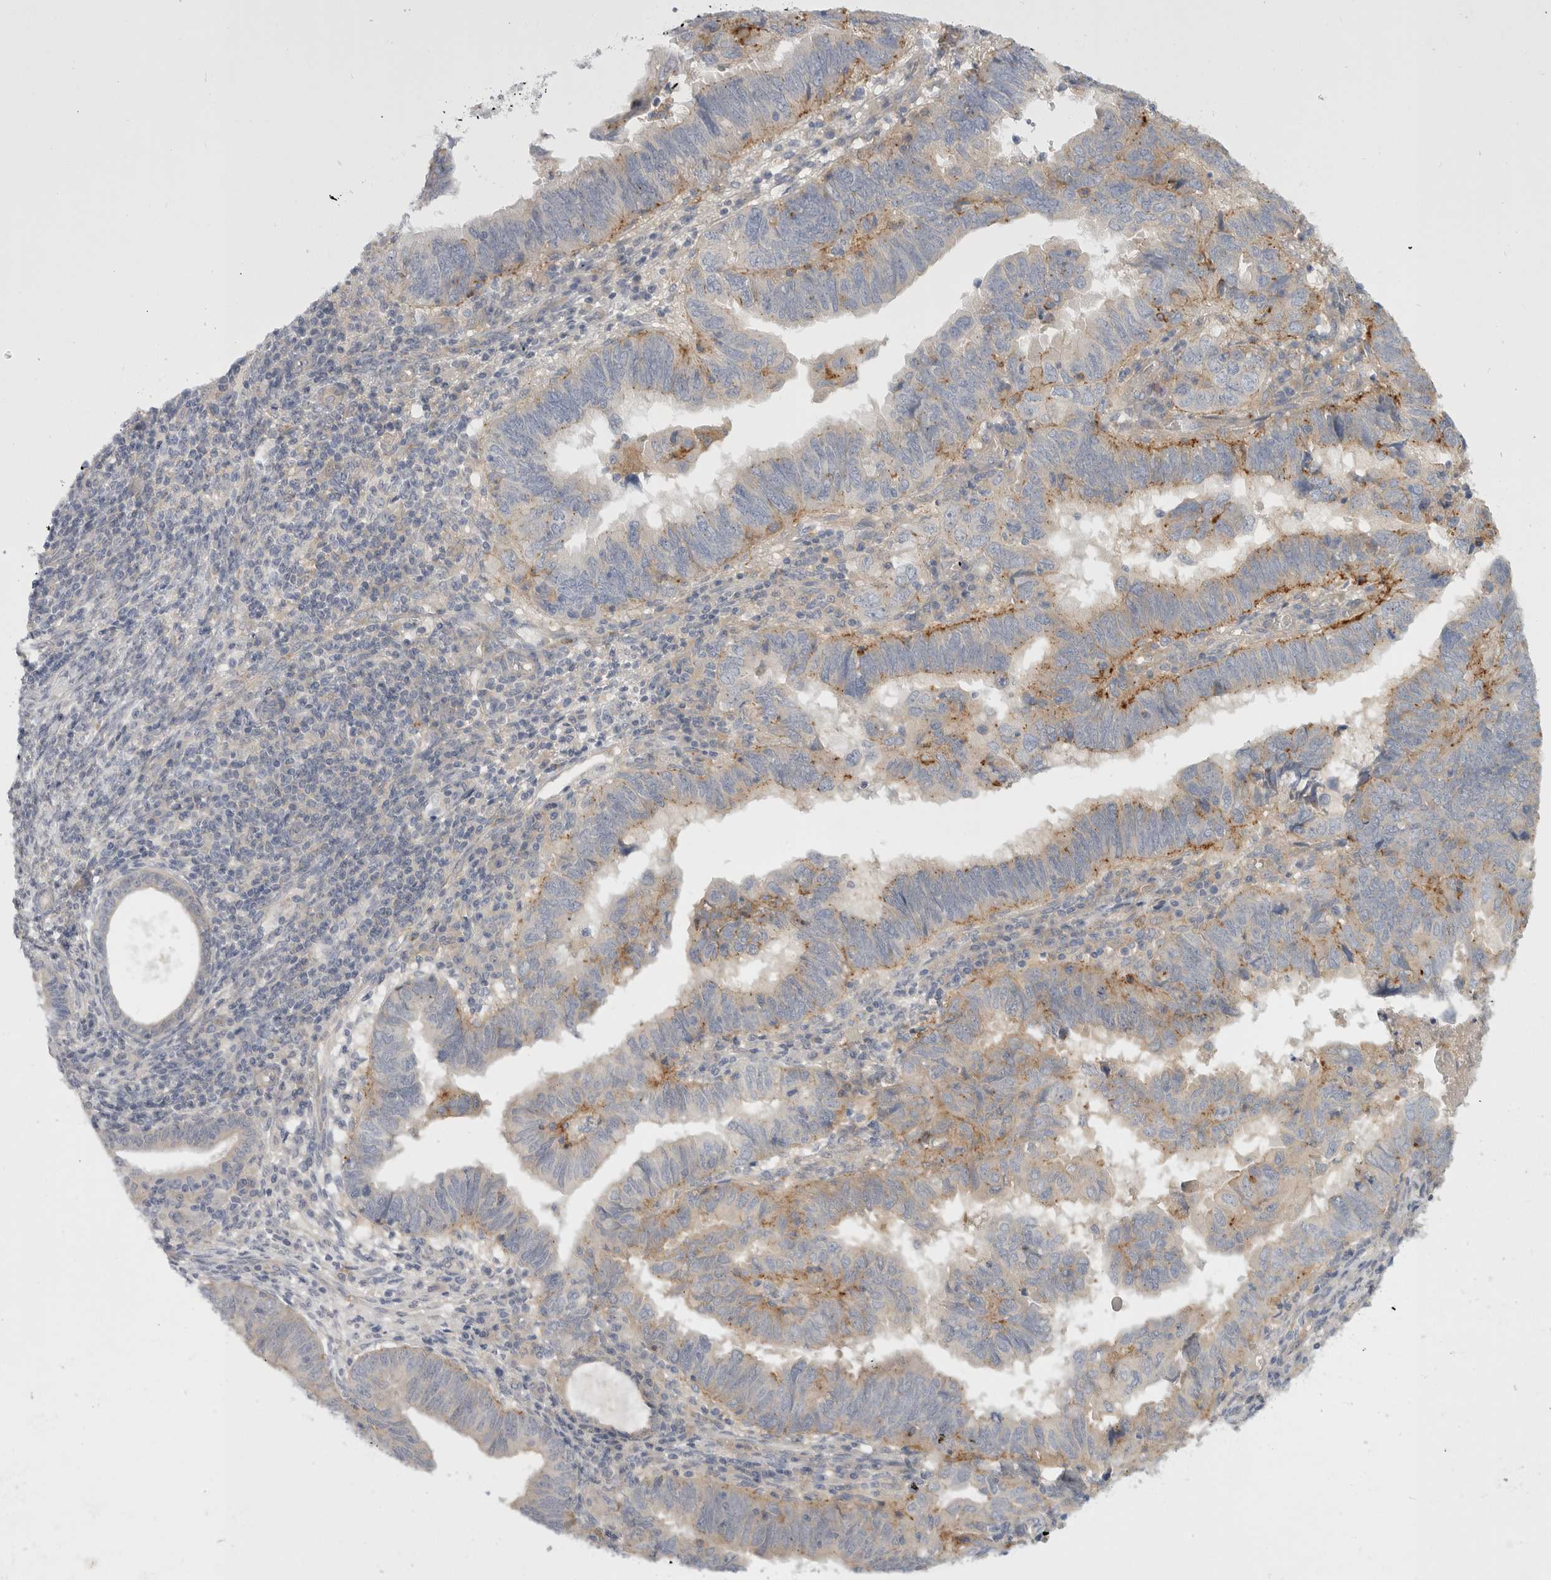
{"staining": {"intensity": "negative", "quantity": "none", "location": "none"}, "tissue": "endometrial cancer", "cell_type": "Tumor cells", "image_type": "cancer", "snomed": [{"axis": "morphology", "description": "Adenocarcinoma, NOS"}, {"axis": "topography", "description": "Uterus"}], "caption": "The immunohistochemistry micrograph has no significant staining in tumor cells of adenocarcinoma (endometrial) tissue. (Immunohistochemistry (ihc), brightfield microscopy, high magnification).", "gene": "TOM1L2", "patient": {"sex": "female", "age": 77}}